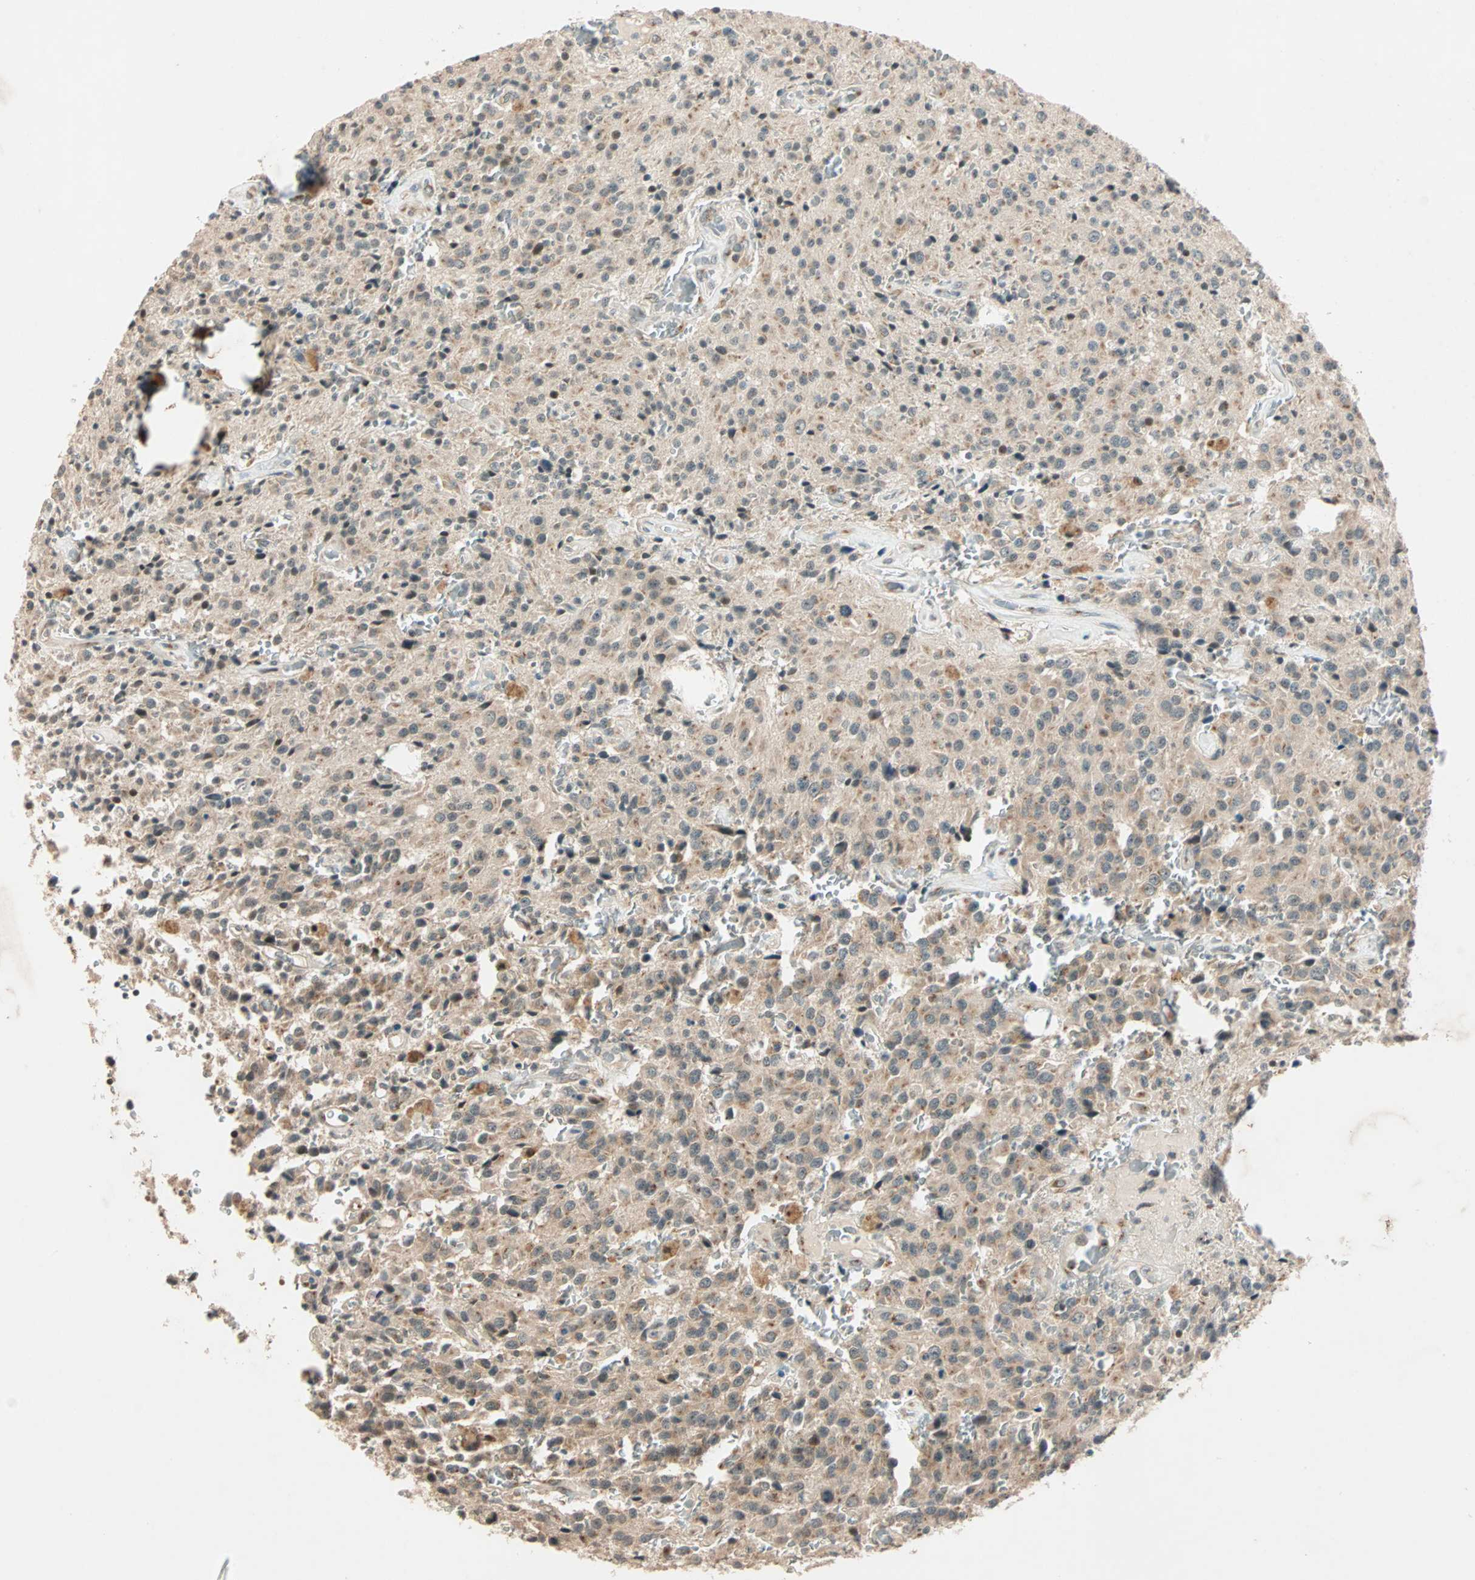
{"staining": {"intensity": "weak", "quantity": "<25%", "location": "cytoplasmic/membranous"}, "tissue": "glioma", "cell_type": "Tumor cells", "image_type": "cancer", "snomed": [{"axis": "morphology", "description": "Glioma, malignant, Low grade"}, {"axis": "topography", "description": "Brain"}], "caption": "This is an immunohistochemistry (IHC) histopathology image of human glioma. There is no positivity in tumor cells.", "gene": "PRDM2", "patient": {"sex": "male", "age": 58}}